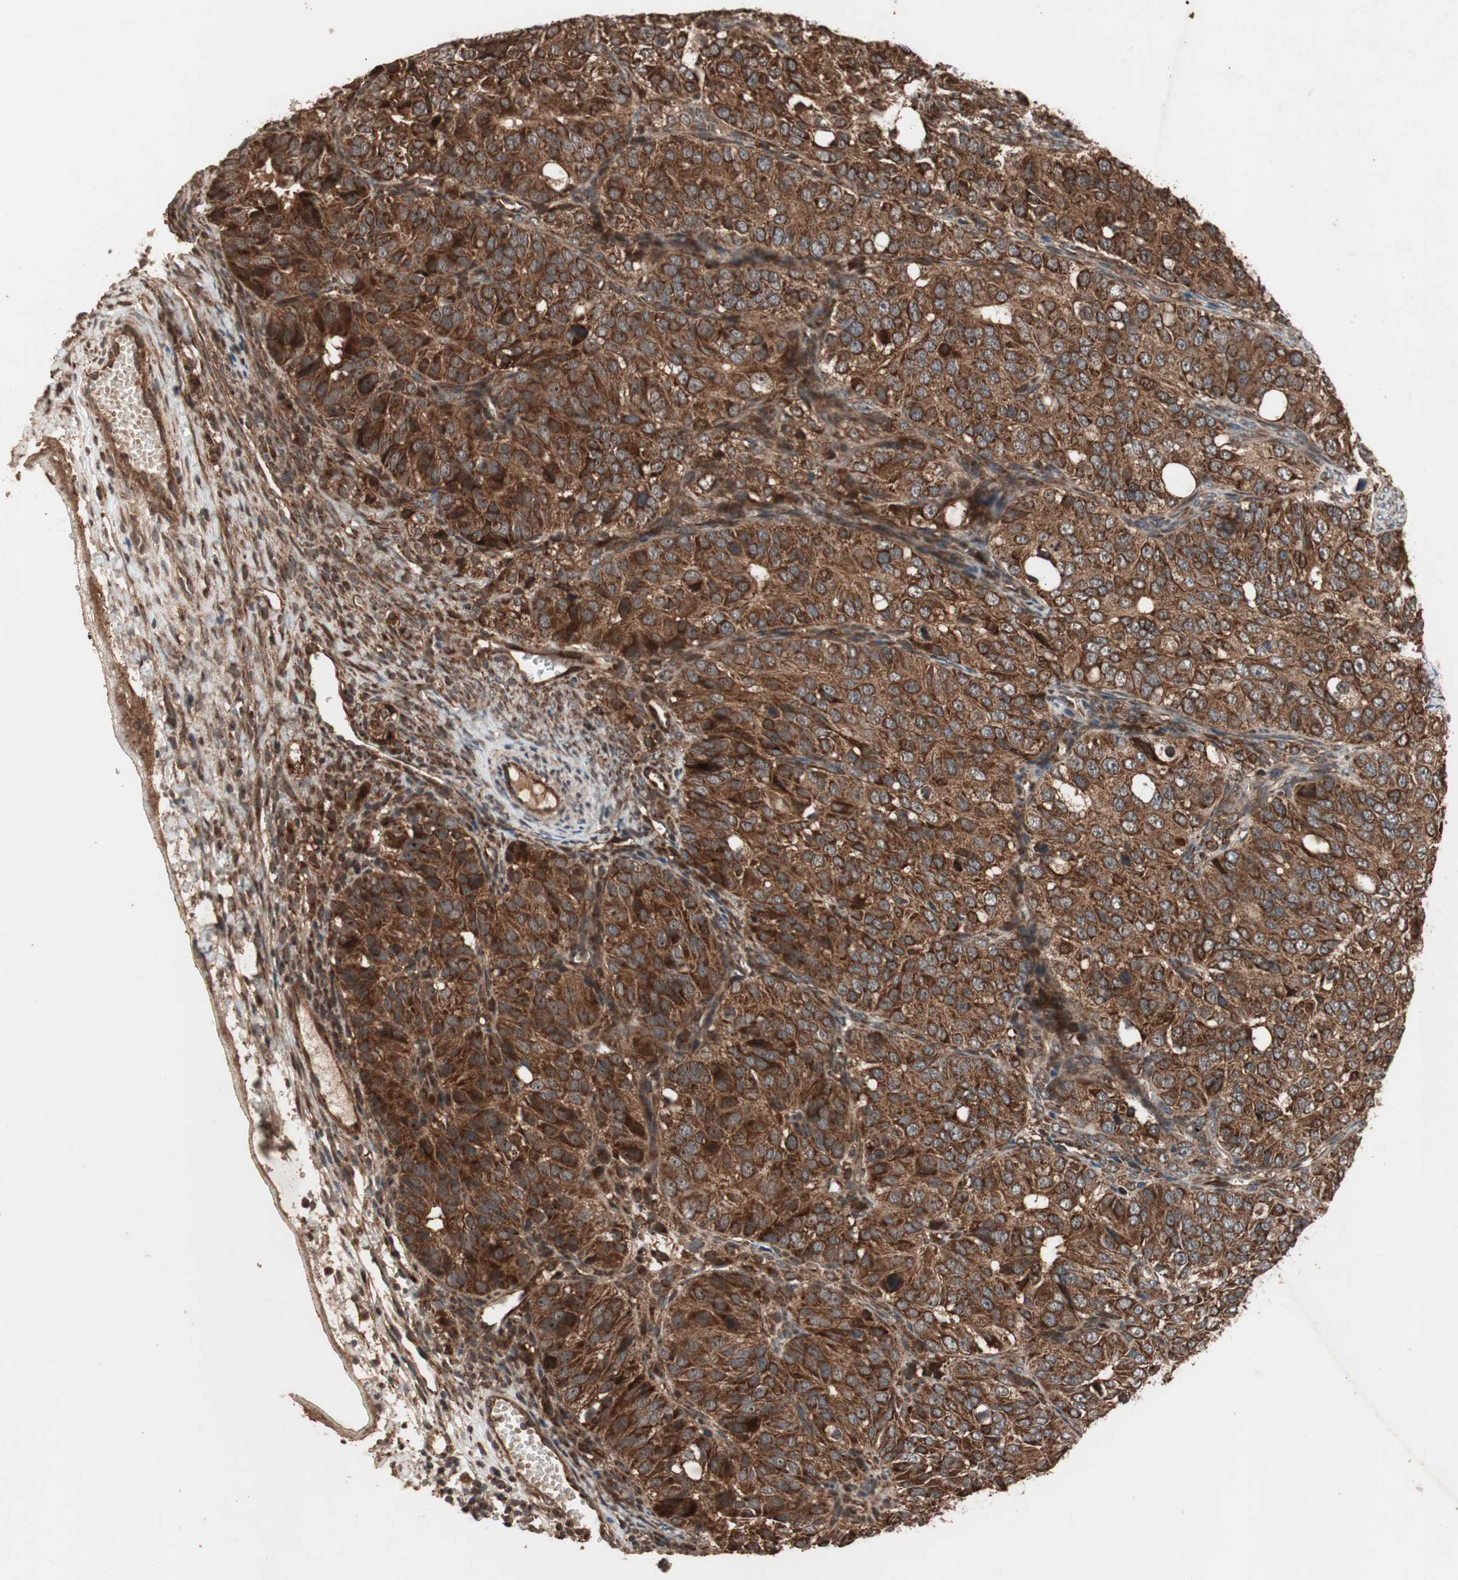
{"staining": {"intensity": "strong", "quantity": ">75%", "location": "cytoplasmic/membranous"}, "tissue": "ovarian cancer", "cell_type": "Tumor cells", "image_type": "cancer", "snomed": [{"axis": "morphology", "description": "Carcinoma, endometroid"}, {"axis": "topography", "description": "Ovary"}], "caption": "Immunohistochemical staining of human ovarian endometroid carcinoma demonstrates high levels of strong cytoplasmic/membranous protein expression in approximately >75% of tumor cells.", "gene": "RAB1A", "patient": {"sex": "female", "age": 51}}